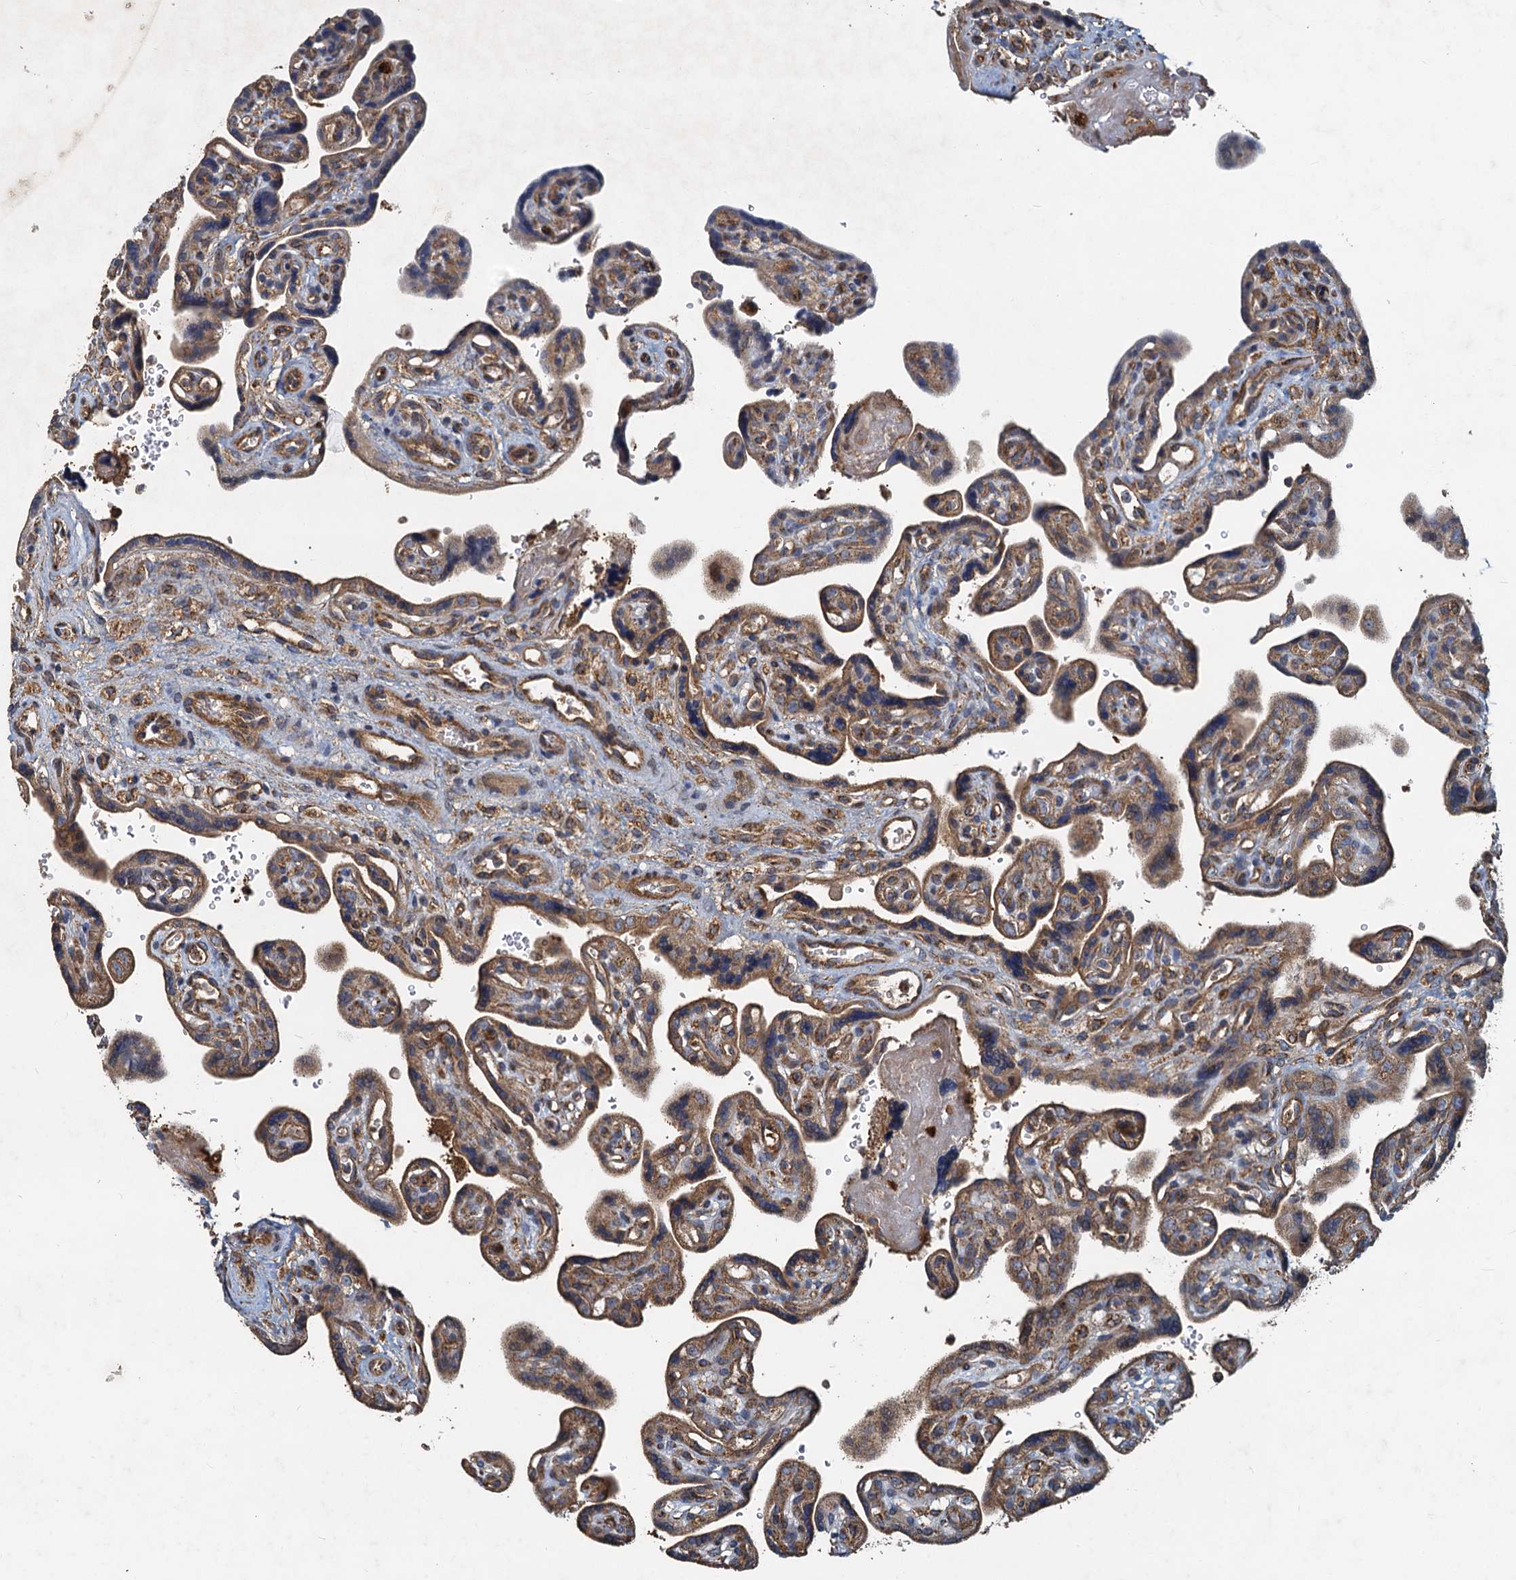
{"staining": {"intensity": "moderate", "quantity": ">75%", "location": "cytoplasmic/membranous"}, "tissue": "placenta", "cell_type": "Trophoblastic cells", "image_type": "normal", "snomed": [{"axis": "morphology", "description": "Normal tissue, NOS"}, {"axis": "topography", "description": "Placenta"}], "caption": "Benign placenta shows moderate cytoplasmic/membranous staining in approximately >75% of trophoblastic cells (DAB (3,3'-diaminobenzidine) = brown stain, brightfield microscopy at high magnification)..", "gene": "SDS", "patient": {"sex": "female", "age": 39}}